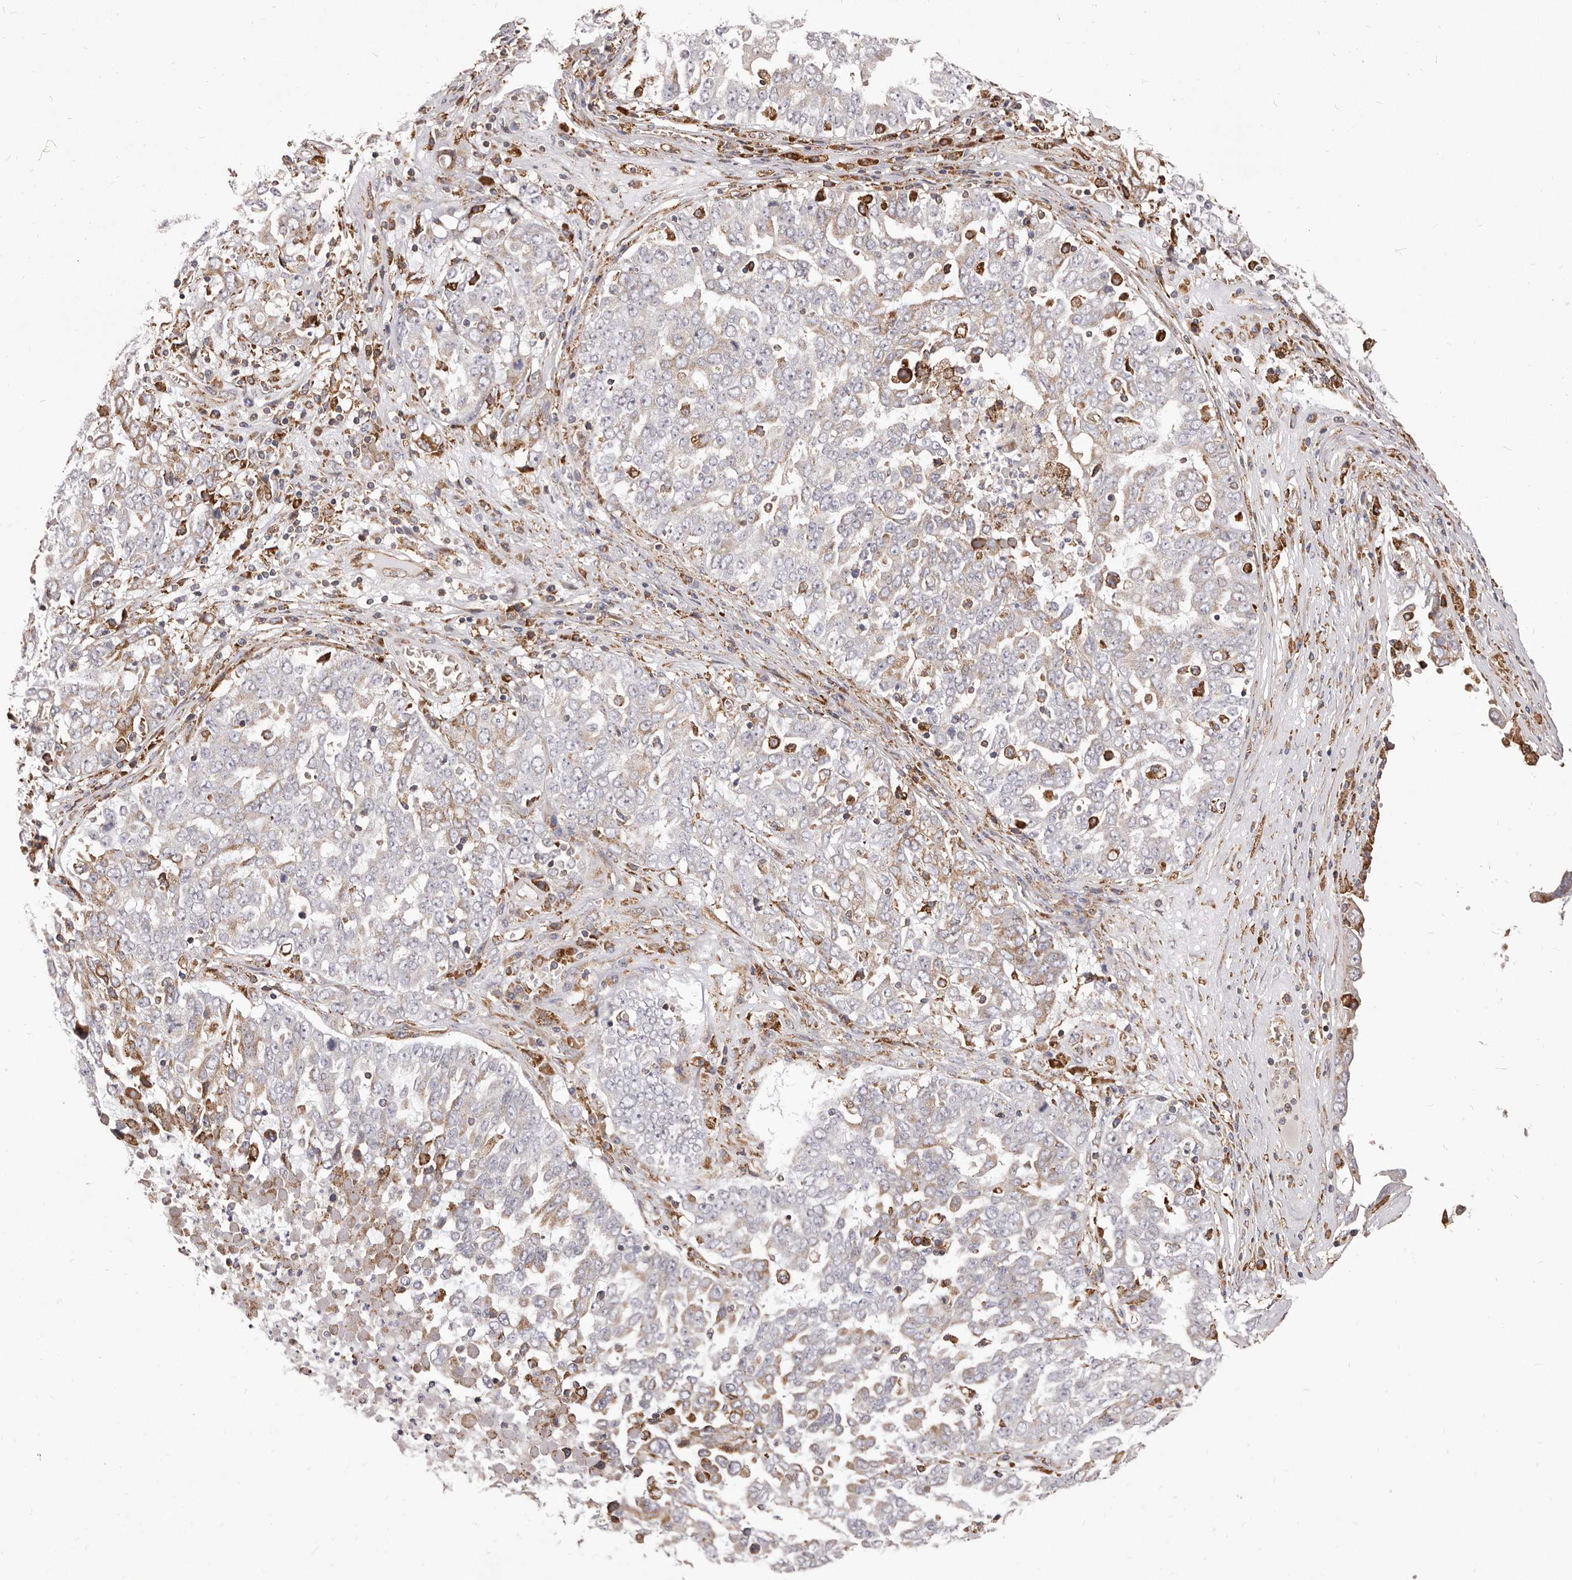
{"staining": {"intensity": "weak", "quantity": "25%-75%", "location": "cytoplasmic/membranous"}, "tissue": "ovarian cancer", "cell_type": "Tumor cells", "image_type": "cancer", "snomed": [{"axis": "morphology", "description": "Carcinoma, endometroid"}, {"axis": "topography", "description": "Ovary"}], "caption": "Human ovarian cancer (endometroid carcinoma) stained for a protein (brown) displays weak cytoplasmic/membranous positive positivity in about 25%-75% of tumor cells.", "gene": "ALPK1", "patient": {"sex": "female", "age": 62}}